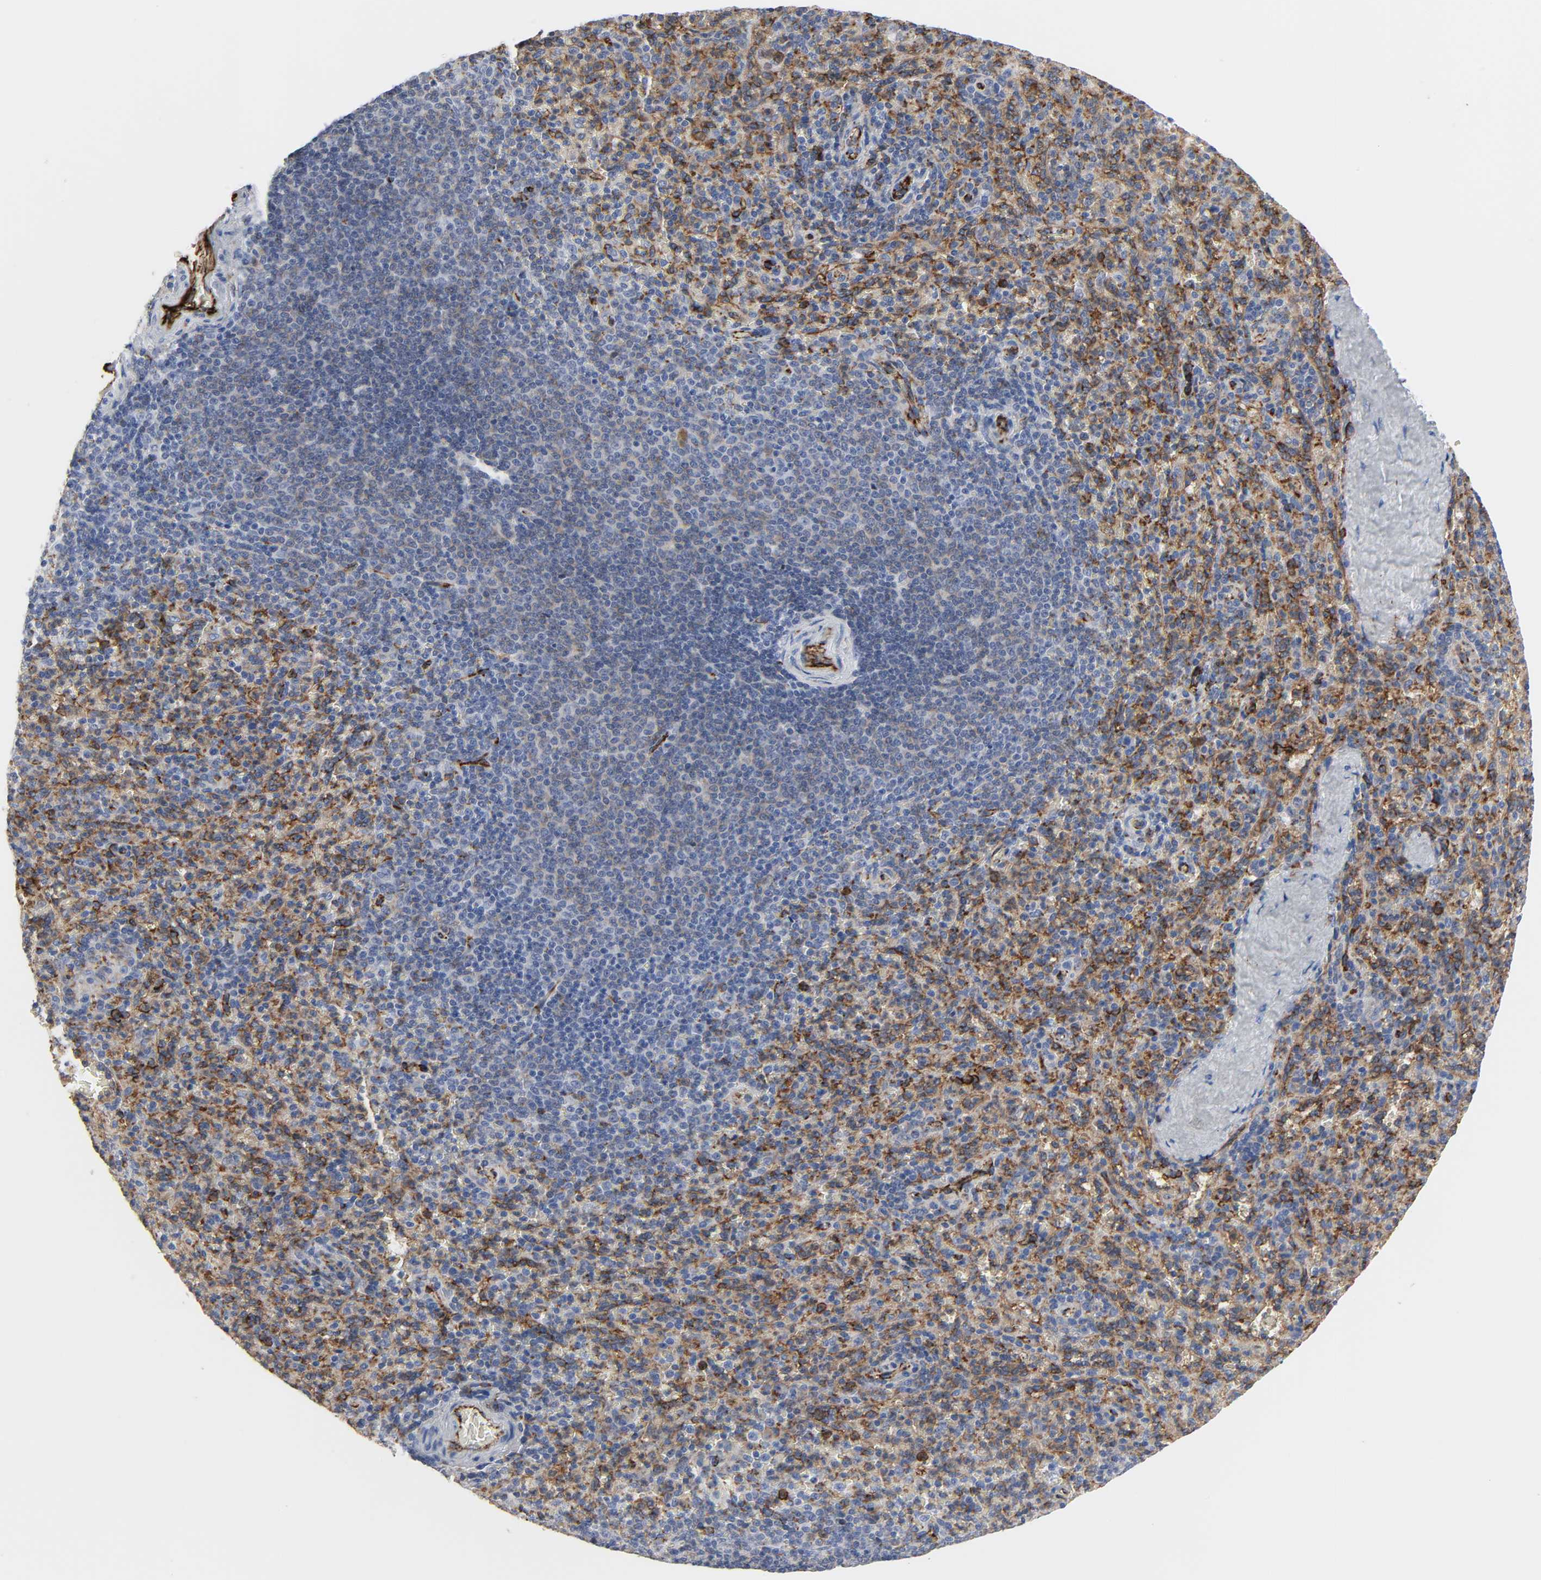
{"staining": {"intensity": "strong", "quantity": "25%-75%", "location": "cytoplasmic/membranous"}, "tissue": "spleen", "cell_type": "Cells in red pulp", "image_type": "normal", "snomed": [{"axis": "morphology", "description": "Normal tissue, NOS"}, {"axis": "topography", "description": "Spleen"}], "caption": "Strong cytoplasmic/membranous staining for a protein is seen in about 25%-75% of cells in red pulp of unremarkable spleen using IHC.", "gene": "PECAM1", "patient": {"sex": "male", "age": 36}}